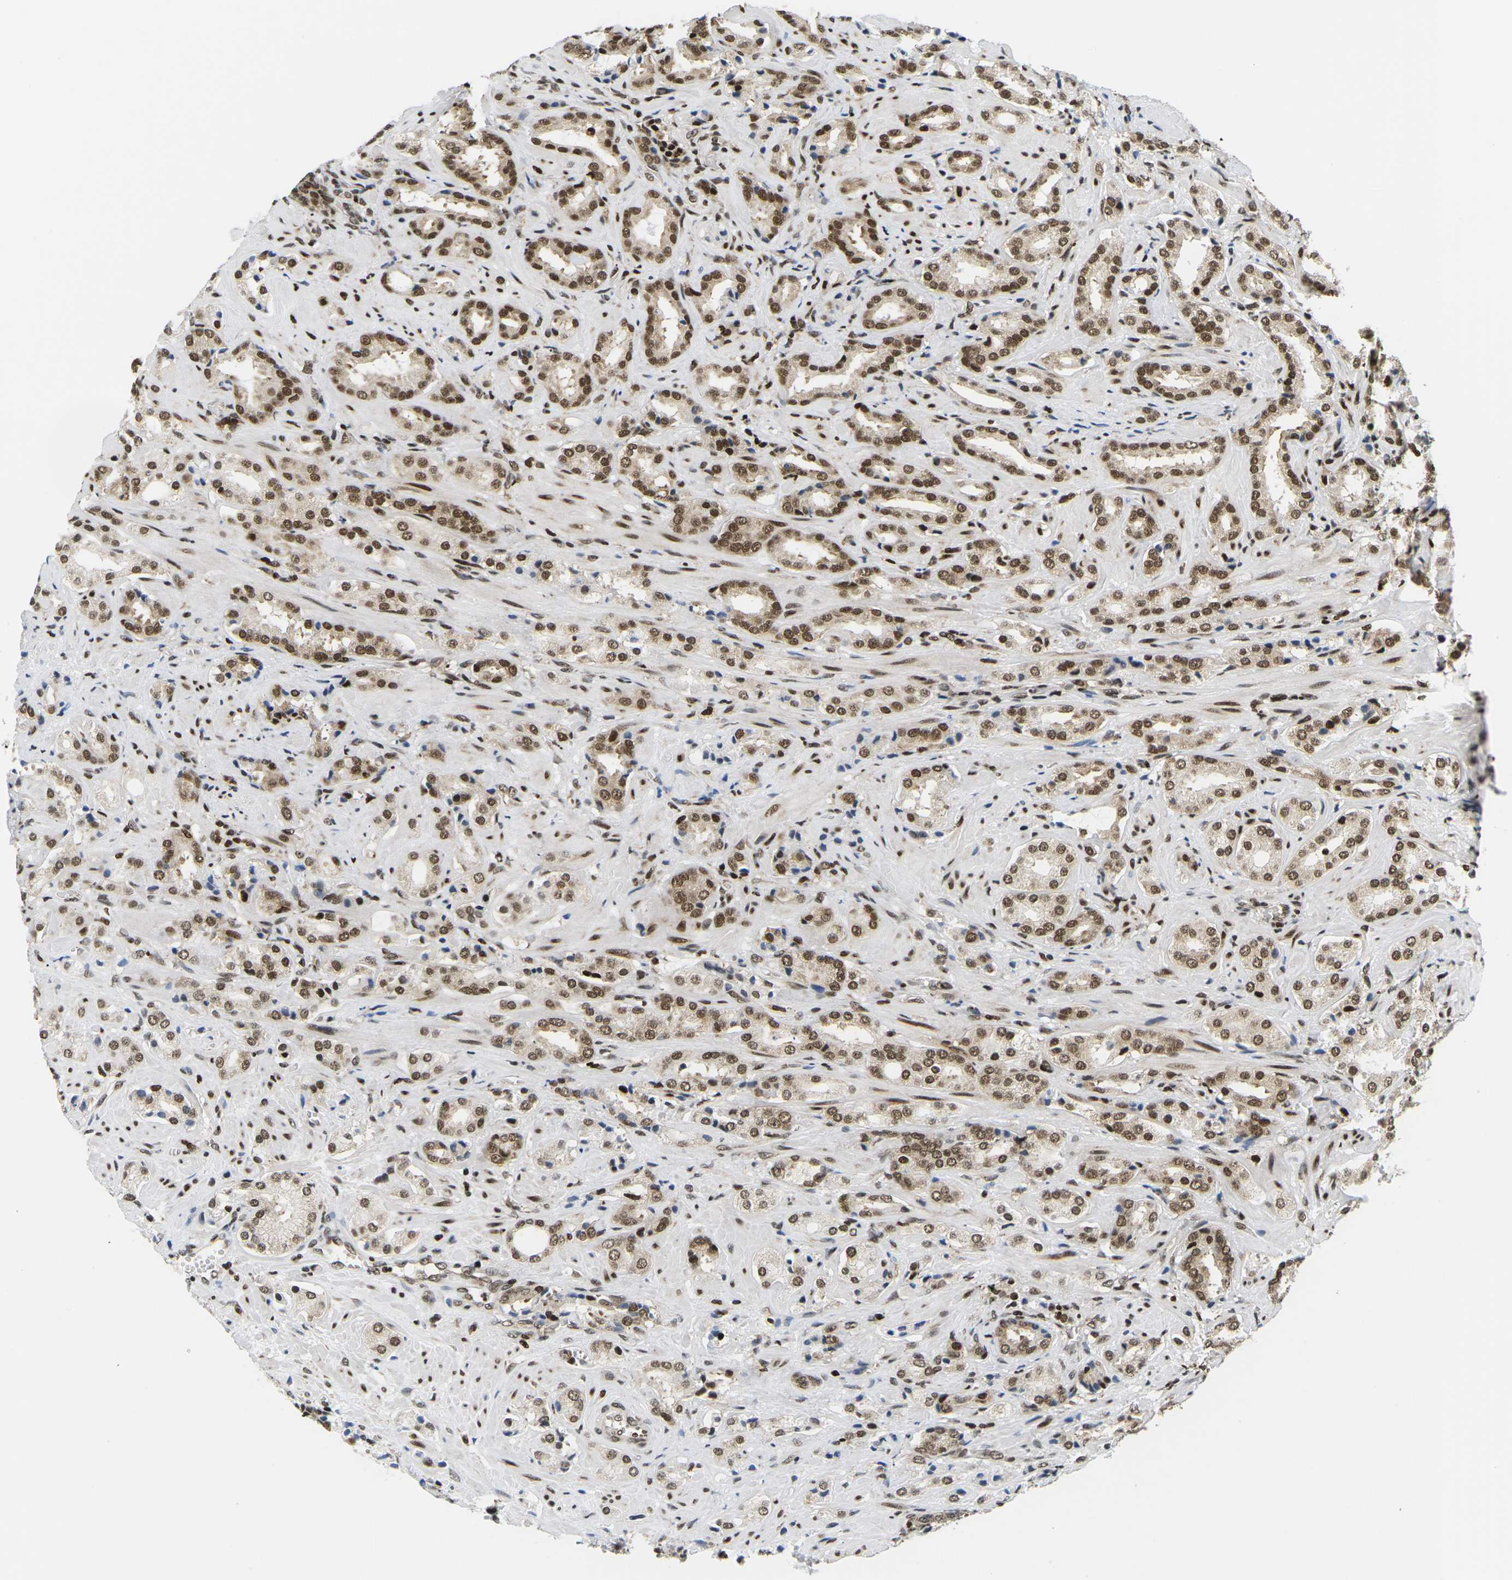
{"staining": {"intensity": "moderate", "quantity": ">75%", "location": "cytoplasmic/membranous,nuclear"}, "tissue": "prostate cancer", "cell_type": "Tumor cells", "image_type": "cancer", "snomed": [{"axis": "morphology", "description": "Adenocarcinoma, High grade"}, {"axis": "topography", "description": "Prostate"}], "caption": "Immunohistochemical staining of adenocarcinoma (high-grade) (prostate) reveals moderate cytoplasmic/membranous and nuclear protein expression in about >75% of tumor cells.", "gene": "CELF1", "patient": {"sex": "male", "age": 64}}